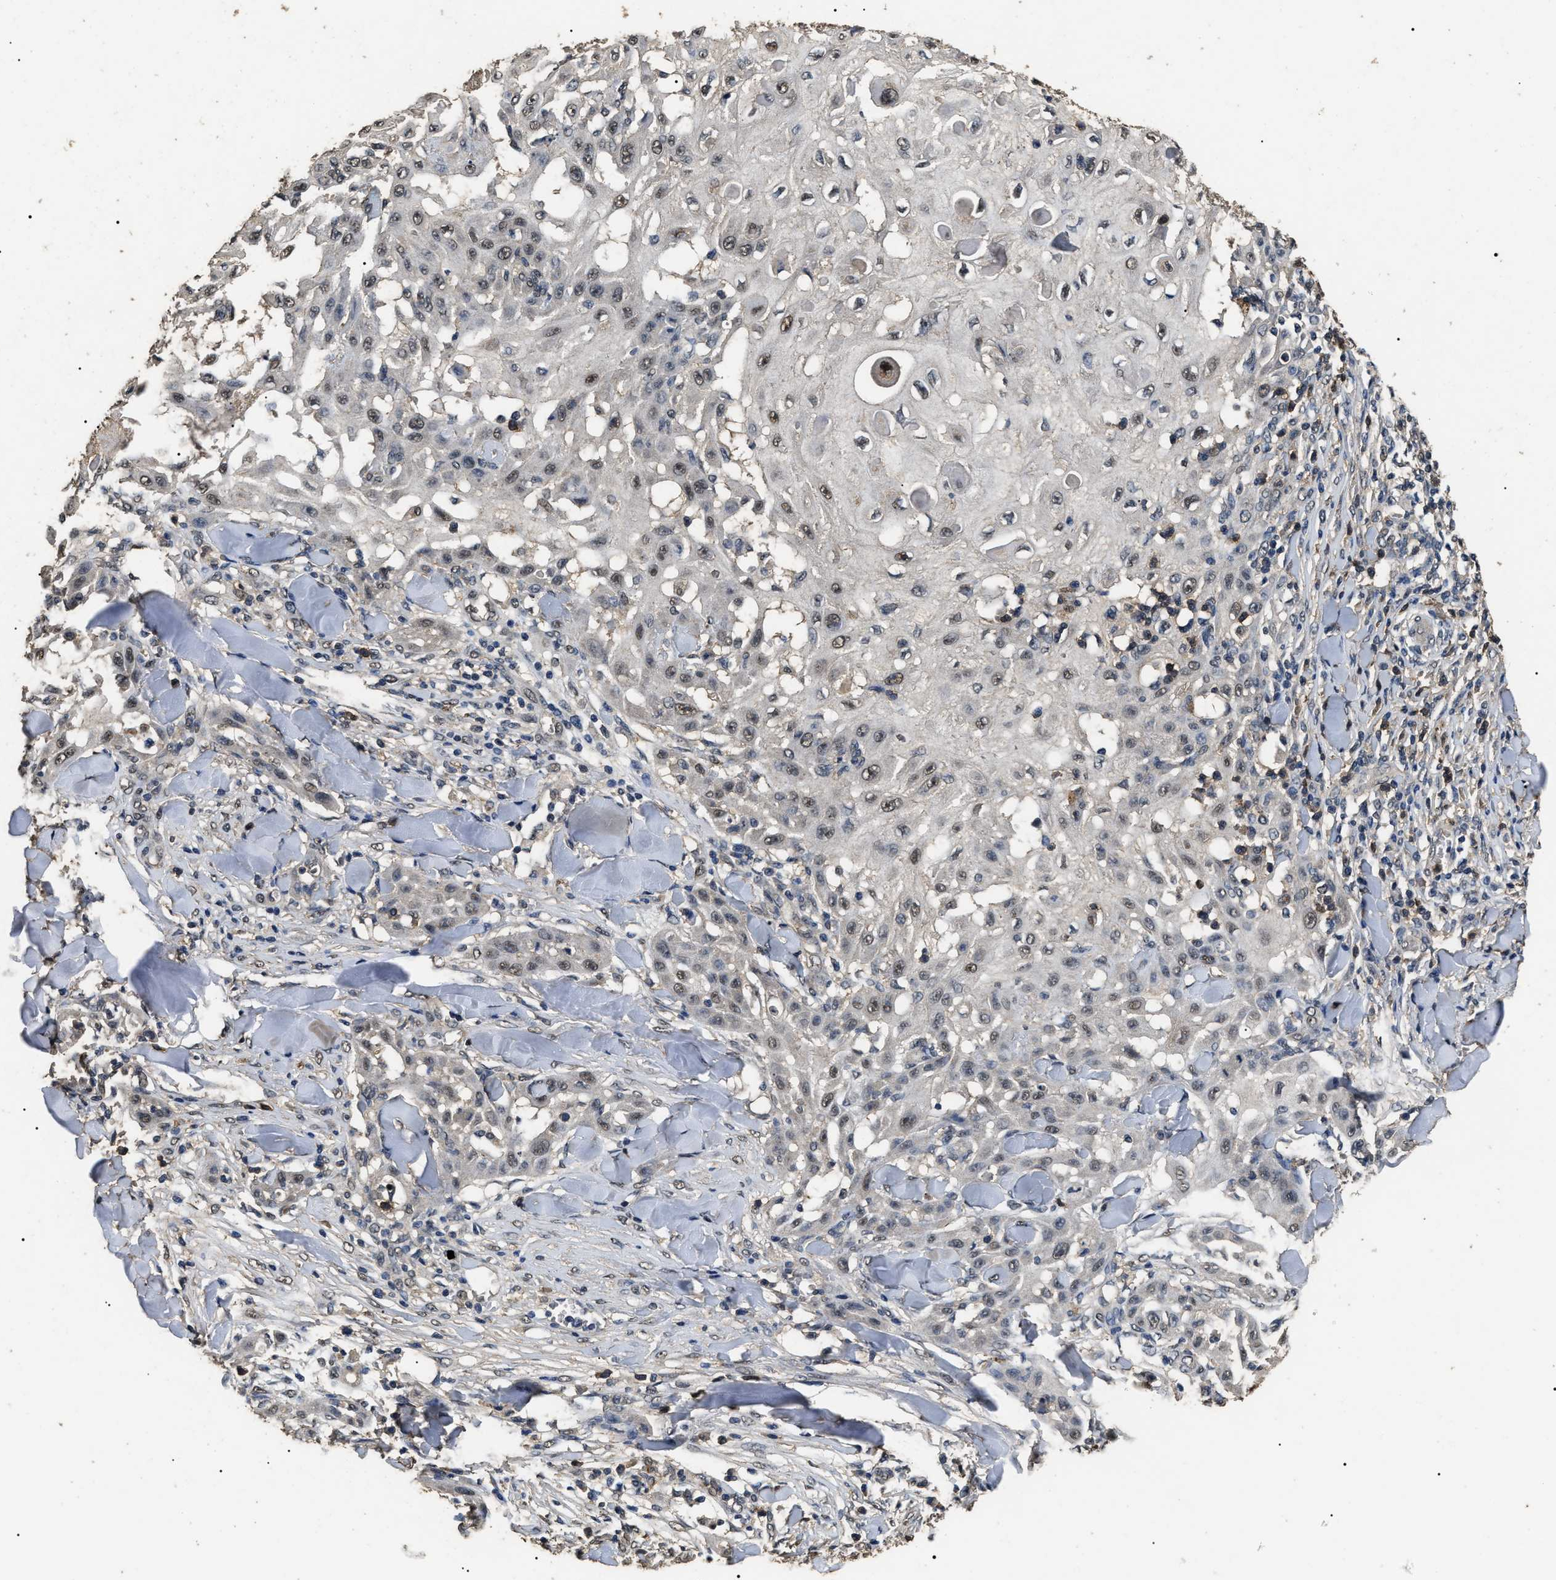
{"staining": {"intensity": "weak", "quantity": "25%-75%", "location": "nuclear"}, "tissue": "skin cancer", "cell_type": "Tumor cells", "image_type": "cancer", "snomed": [{"axis": "morphology", "description": "Squamous cell carcinoma, NOS"}, {"axis": "topography", "description": "Skin"}], "caption": "Squamous cell carcinoma (skin) was stained to show a protein in brown. There is low levels of weak nuclear positivity in approximately 25%-75% of tumor cells.", "gene": "PSMD8", "patient": {"sex": "male", "age": 24}}